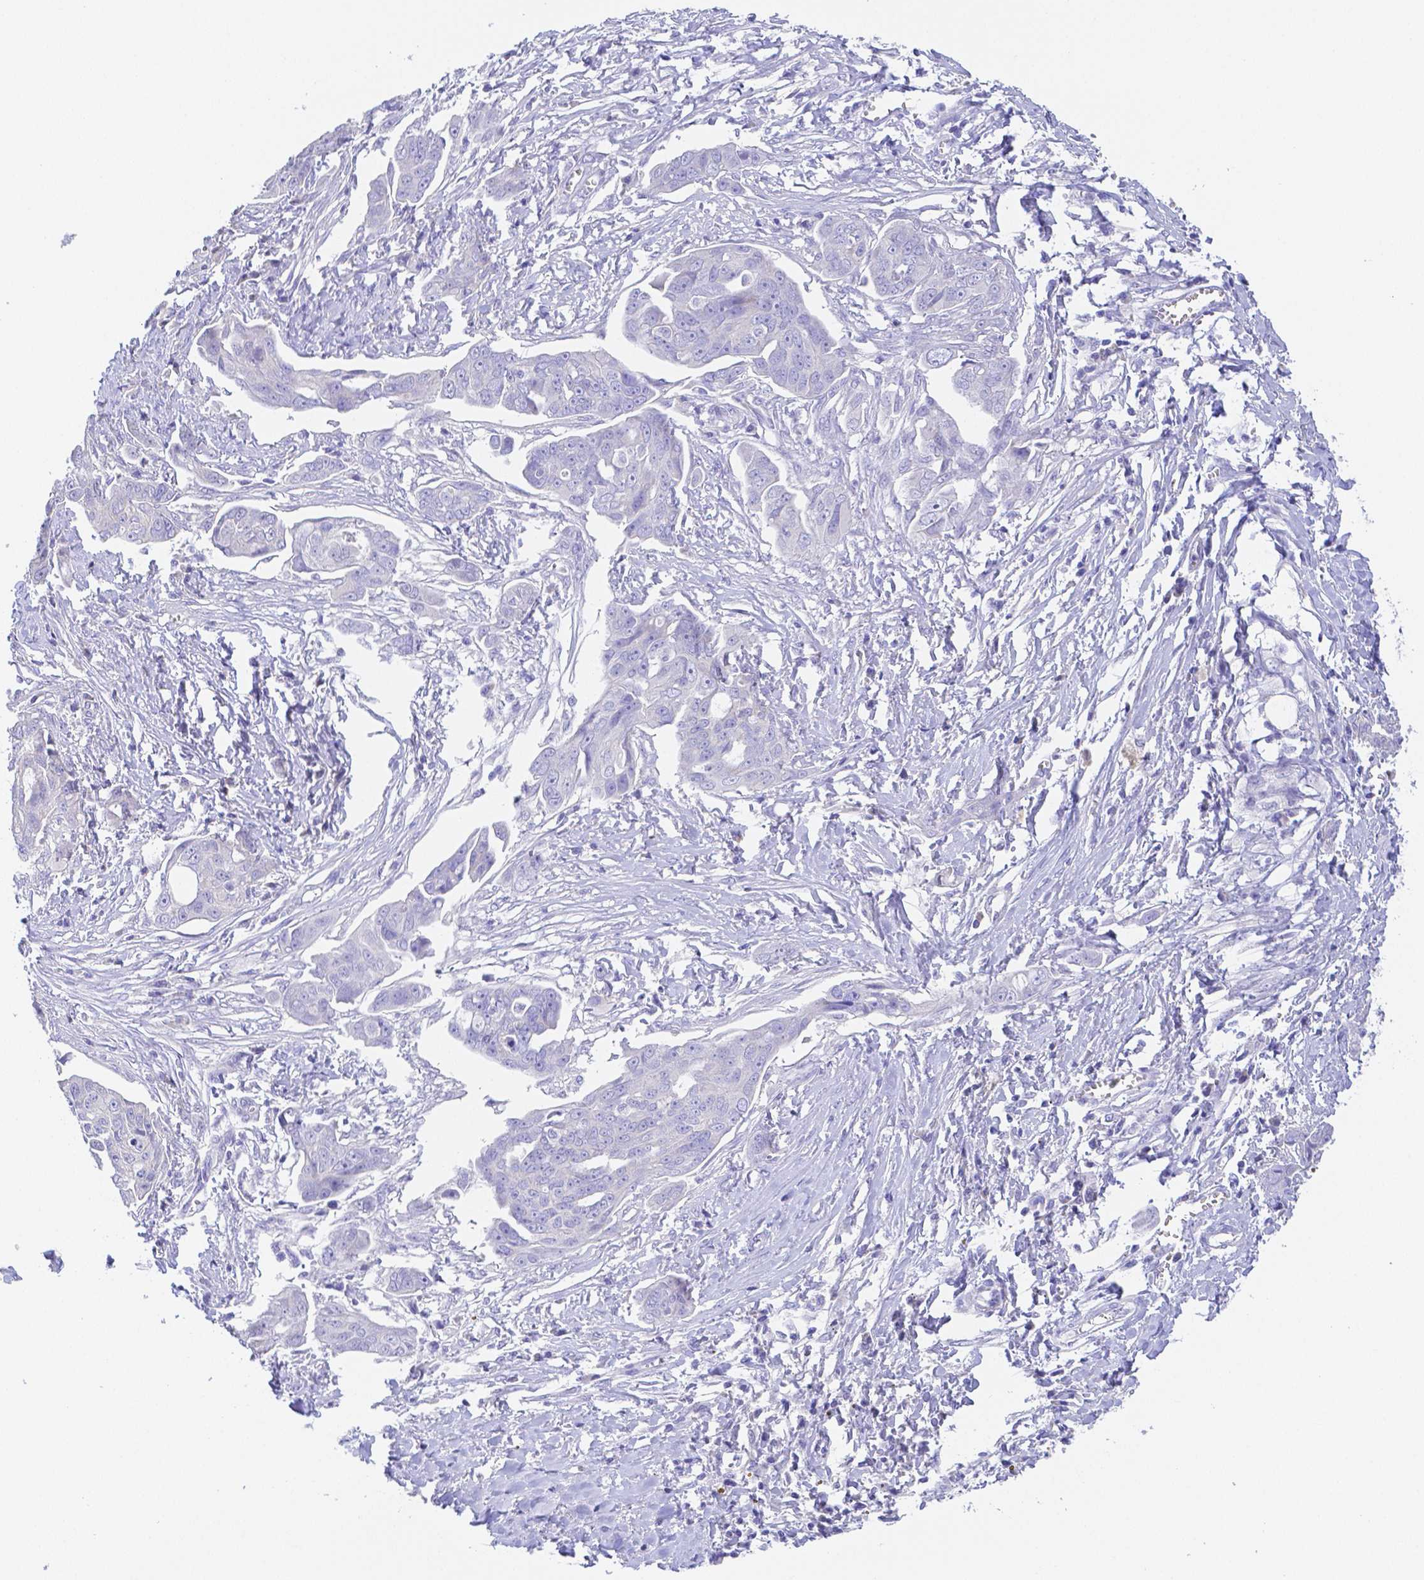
{"staining": {"intensity": "negative", "quantity": "none", "location": "none"}, "tissue": "ovarian cancer", "cell_type": "Tumor cells", "image_type": "cancer", "snomed": [{"axis": "morphology", "description": "Carcinoma, endometroid"}, {"axis": "topography", "description": "Ovary"}], "caption": "This is an immunohistochemistry (IHC) micrograph of human ovarian cancer. There is no expression in tumor cells.", "gene": "ZG16B", "patient": {"sex": "female", "age": 70}}